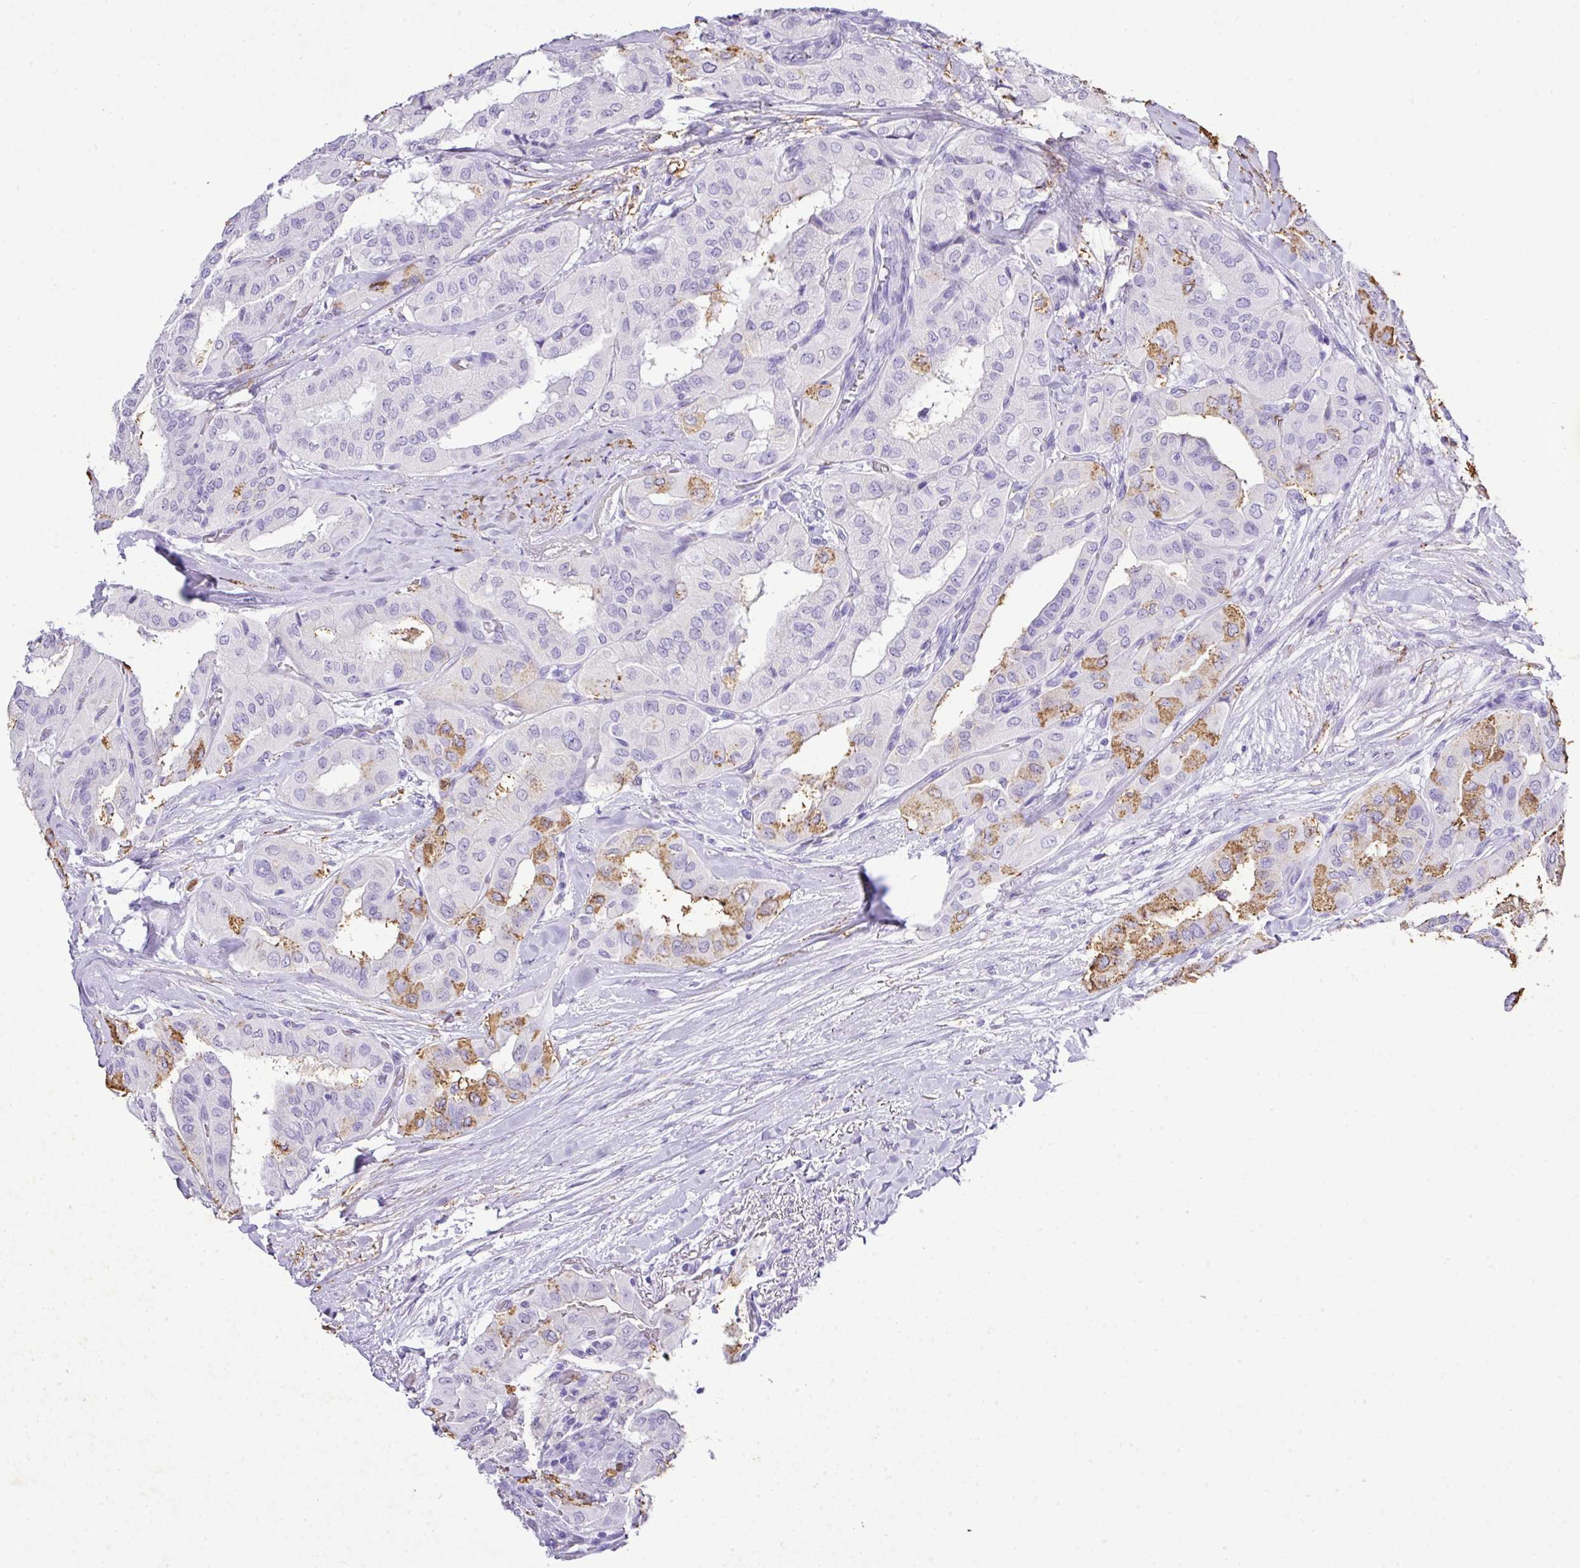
{"staining": {"intensity": "moderate", "quantity": "25%-75%", "location": "cytoplasmic/membranous"}, "tissue": "thyroid cancer", "cell_type": "Tumor cells", "image_type": "cancer", "snomed": [{"axis": "morphology", "description": "Papillary adenocarcinoma, NOS"}, {"axis": "topography", "description": "Thyroid gland"}], "caption": "High-power microscopy captured an immunohistochemistry photomicrograph of thyroid papillary adenocarcinoma, revealing moderate cytoplasmic/membranous staining in approximately 25%-75% of tumor cells.", "gene": "KCNJ11", "patient": {"sex": "female", "age": 59}}